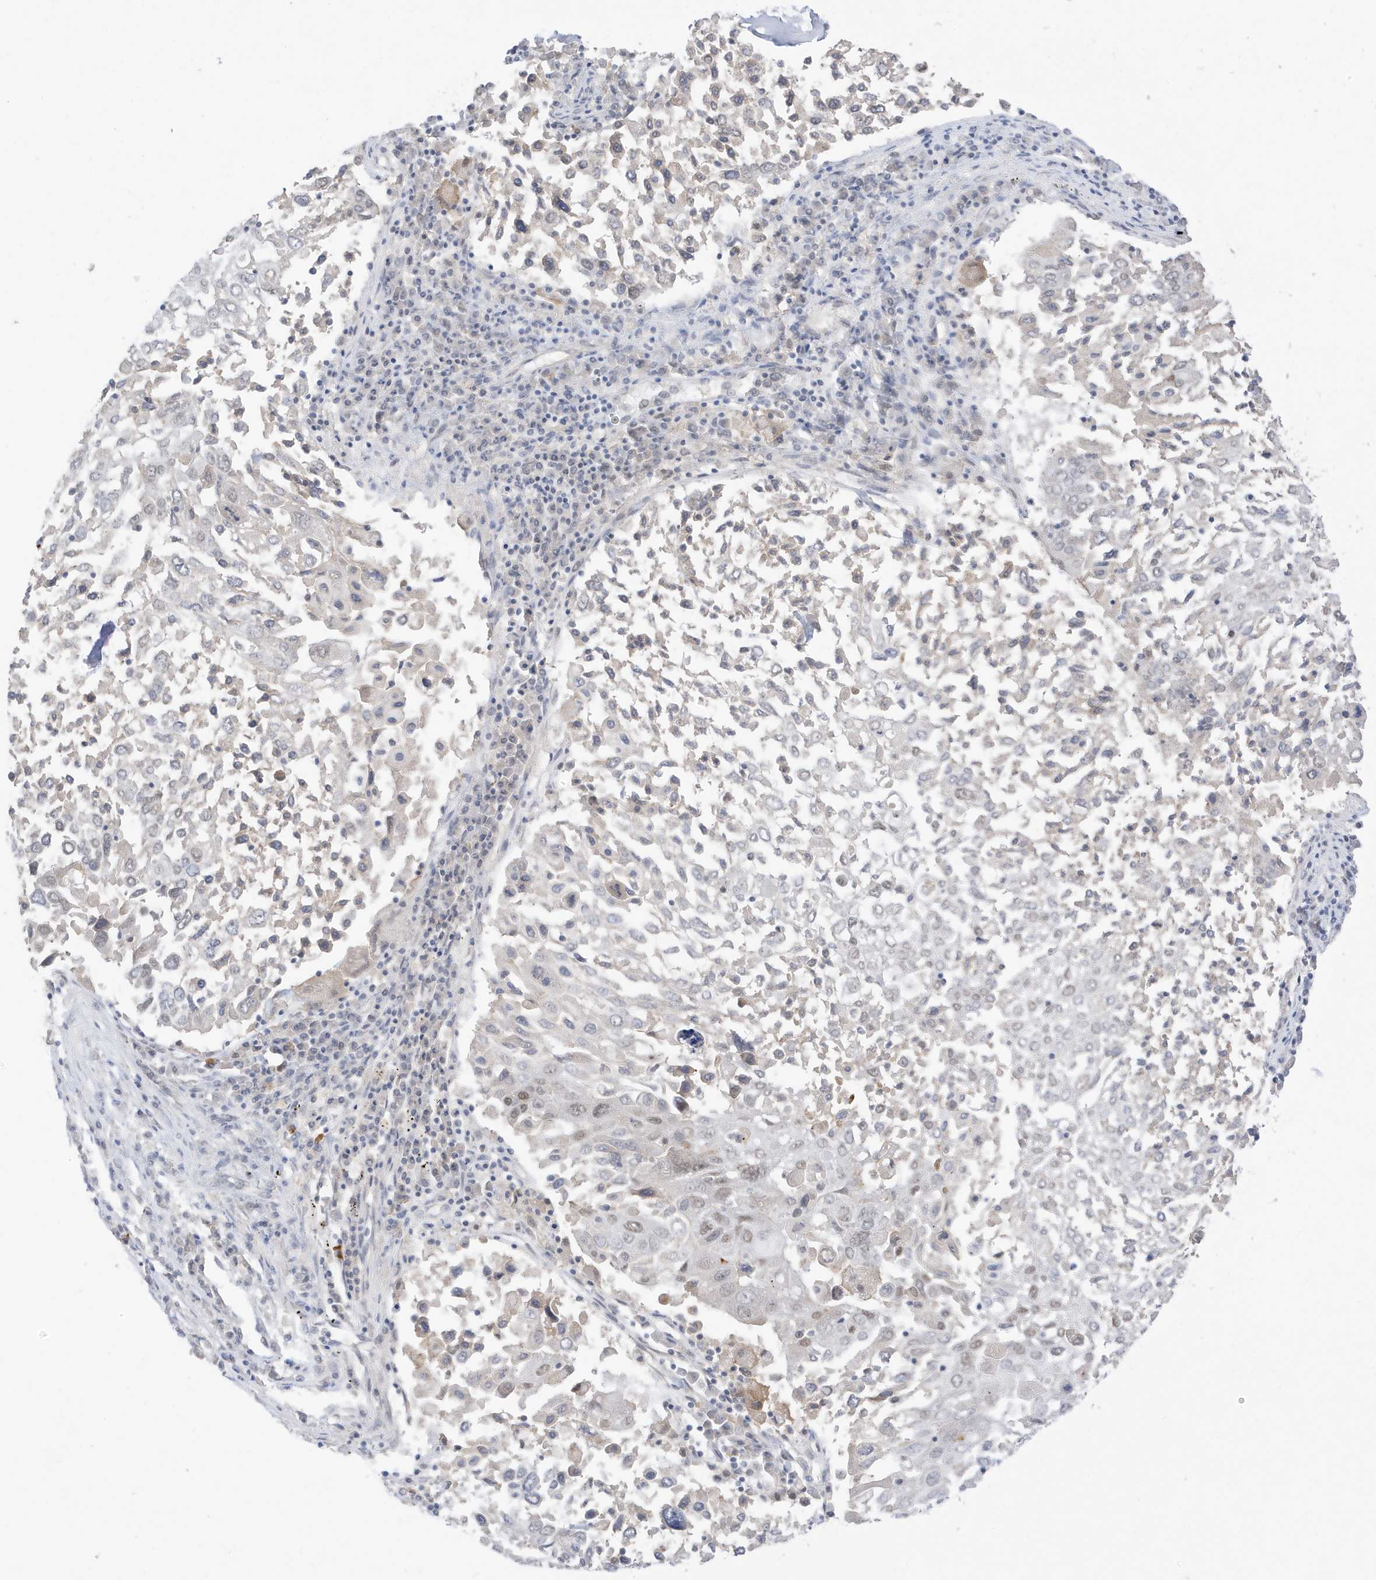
{"staining": {"intensity": "weak", "quantity": "<25%", "location": "nuclear"}, "tissue": "lung cancer", "cell_type": "Tumor cells", "image_type": "cancer", "snomed": [{"axis": "morphology", "description": "Squamous cell carcinoma, NOS"}, {"axis": "topography", "description": "Lung"}], "caption": "IHC image of neoplastic tissue: lung cancer stained with DAB (3,3'-diaminobenzidine) reveals no significant protein expression in tumor cells.", "gene": "MSL3", "patient": {"sex": "male", "age": 65}}